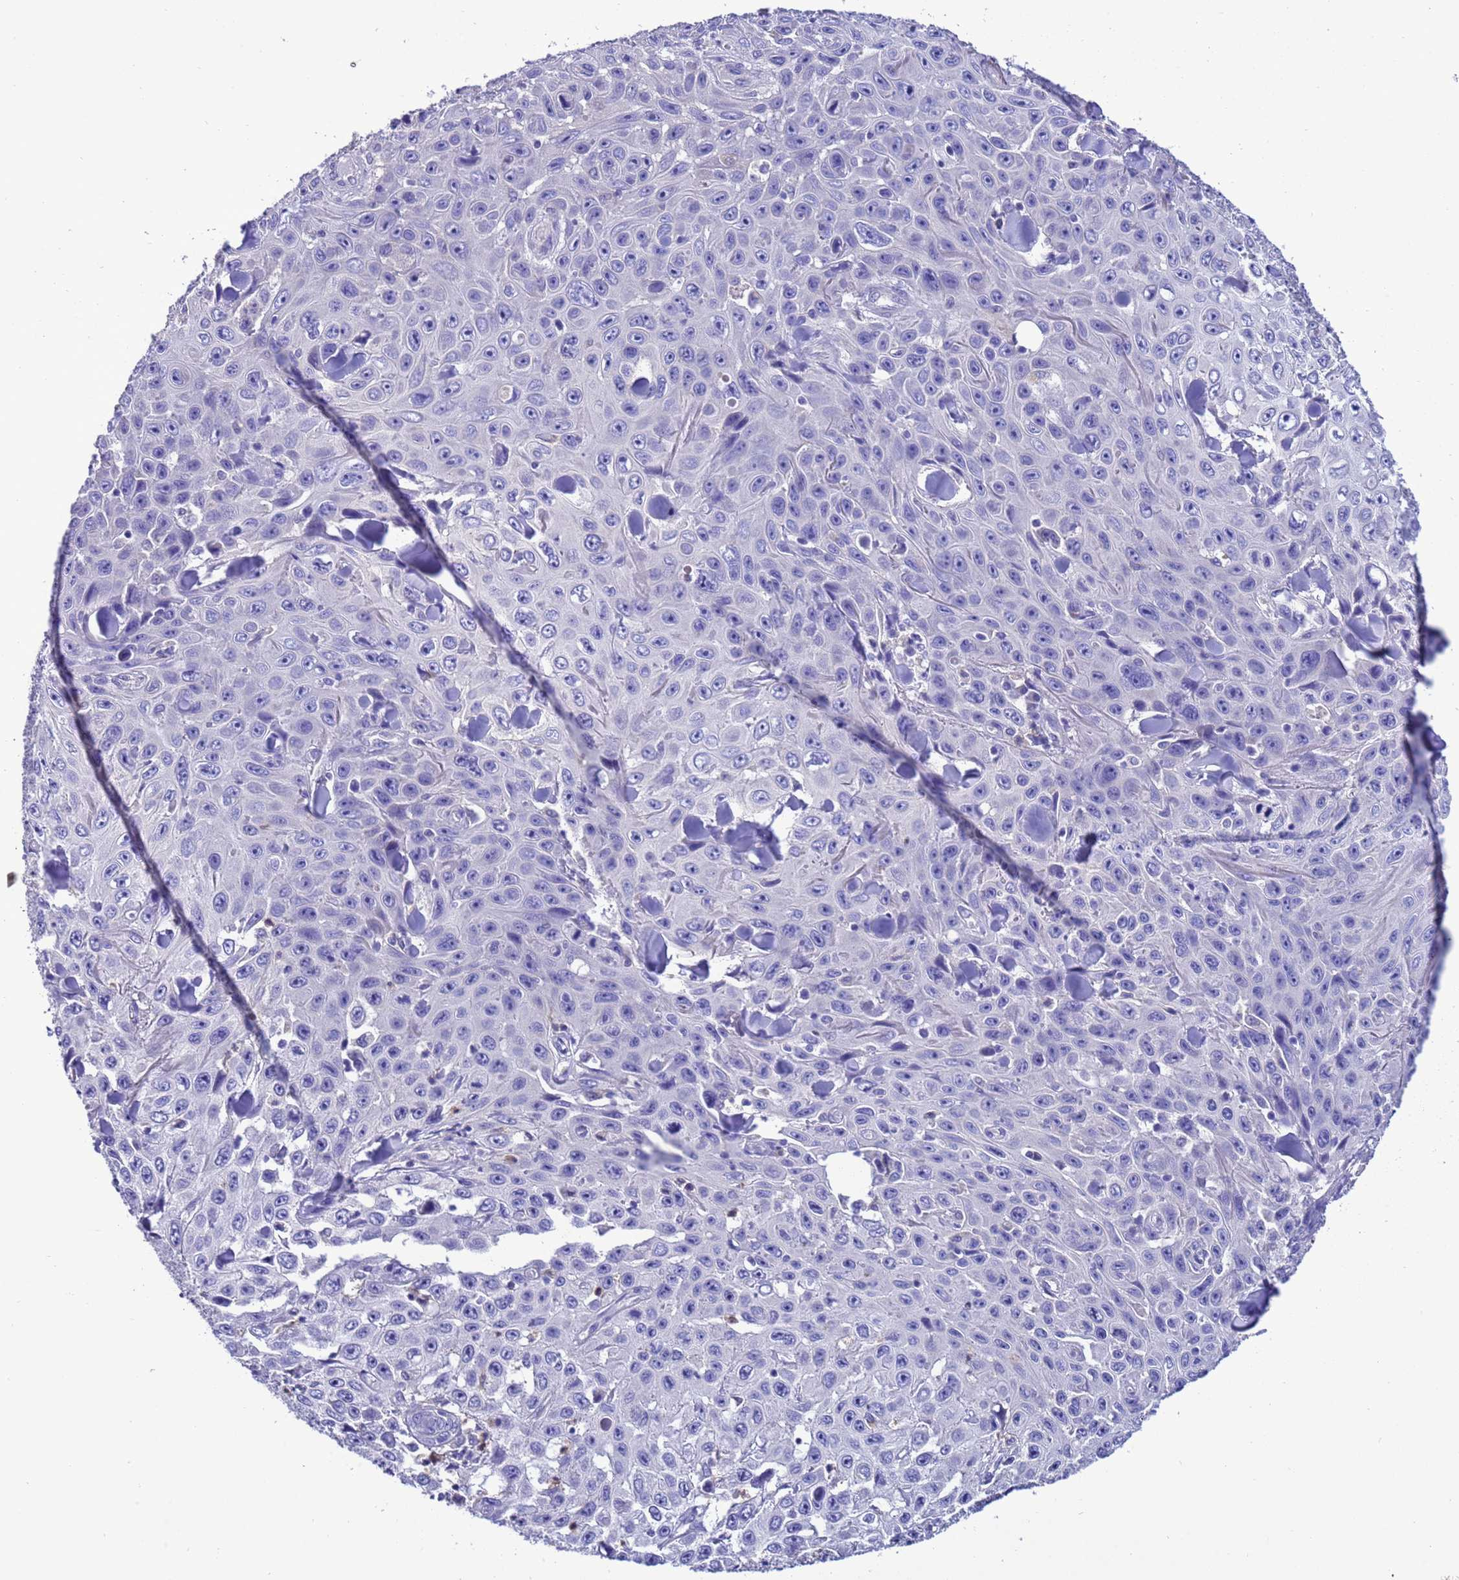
{"staining": {"intensity": "negative", "quantity": "none", "location": "none"}, "tissue": "skin cancer", "cell_type": "Tumor cells", "image_type": "cancer", "snomed": [{"axis": "morphology", "description": "Basal cell carcinoma"}, {"axis": "topography", "description": "Skin"}], "caption": "Photomicrograph shows no significant protein staining in tumor cells of skin cancer (basal cell carcinoma).", "gene": "KICS2", "patient": {"sex": "male", "age": 73}}